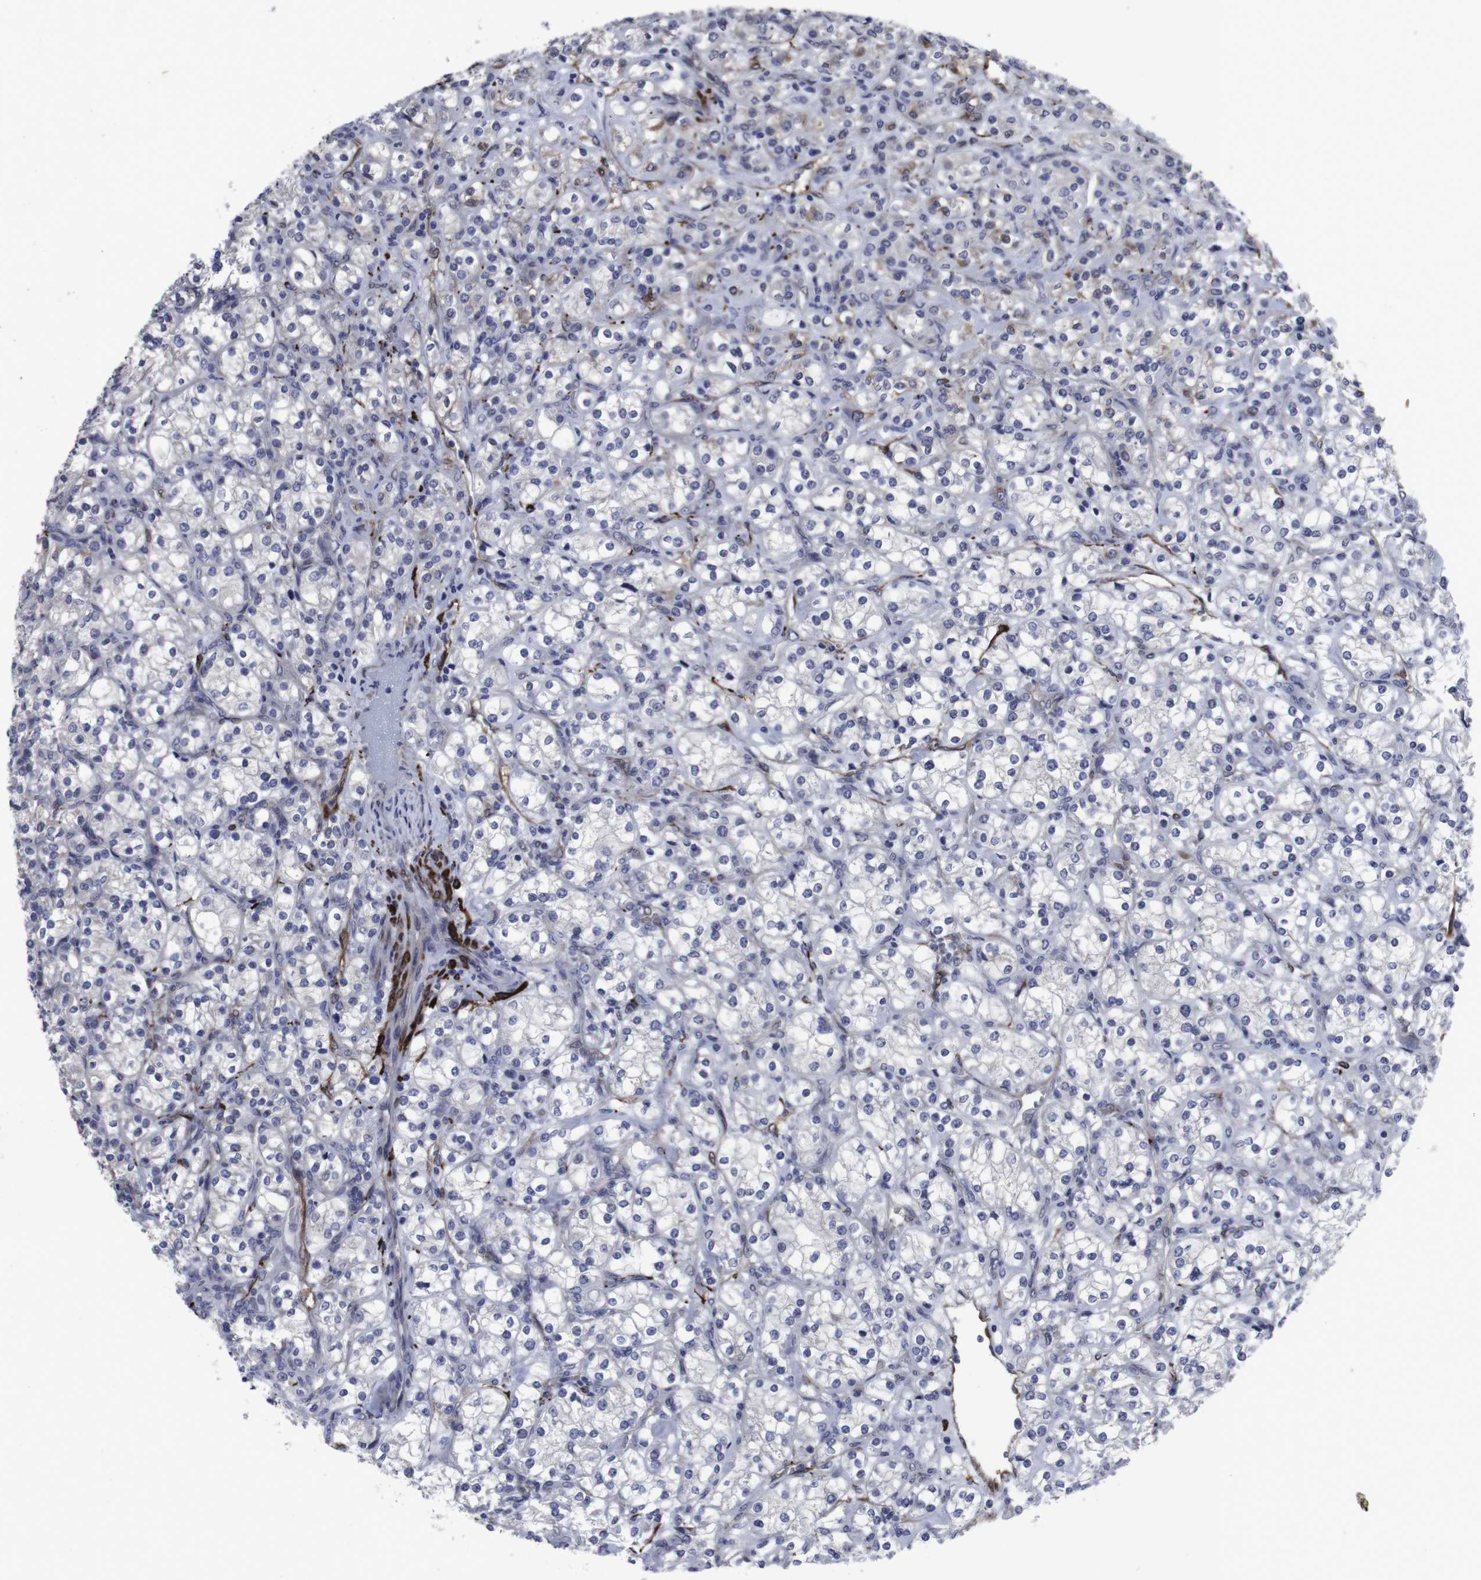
{"staining": {"intensity": "negative", "quantity": "none", "location": "none"}, "tissue": "renal cancer", "cell_type": "Tumor cells", "image_type": "cancer", "snomed": [{"axis": "morphology", "description": "Adenocarcinoma, NOS"}, {"axis": "topography", "description": "Kidney"}], "caption": "DAB (3,3'-diaminobenzidine) immunohistochemical staining of renal adenocarcinoma reveals no significant positivity in tumor cells. (IHC, brightfield microscopy, high magnification).", "gene": "SNCG", "patient": {"sex": "male", "age": 77}}